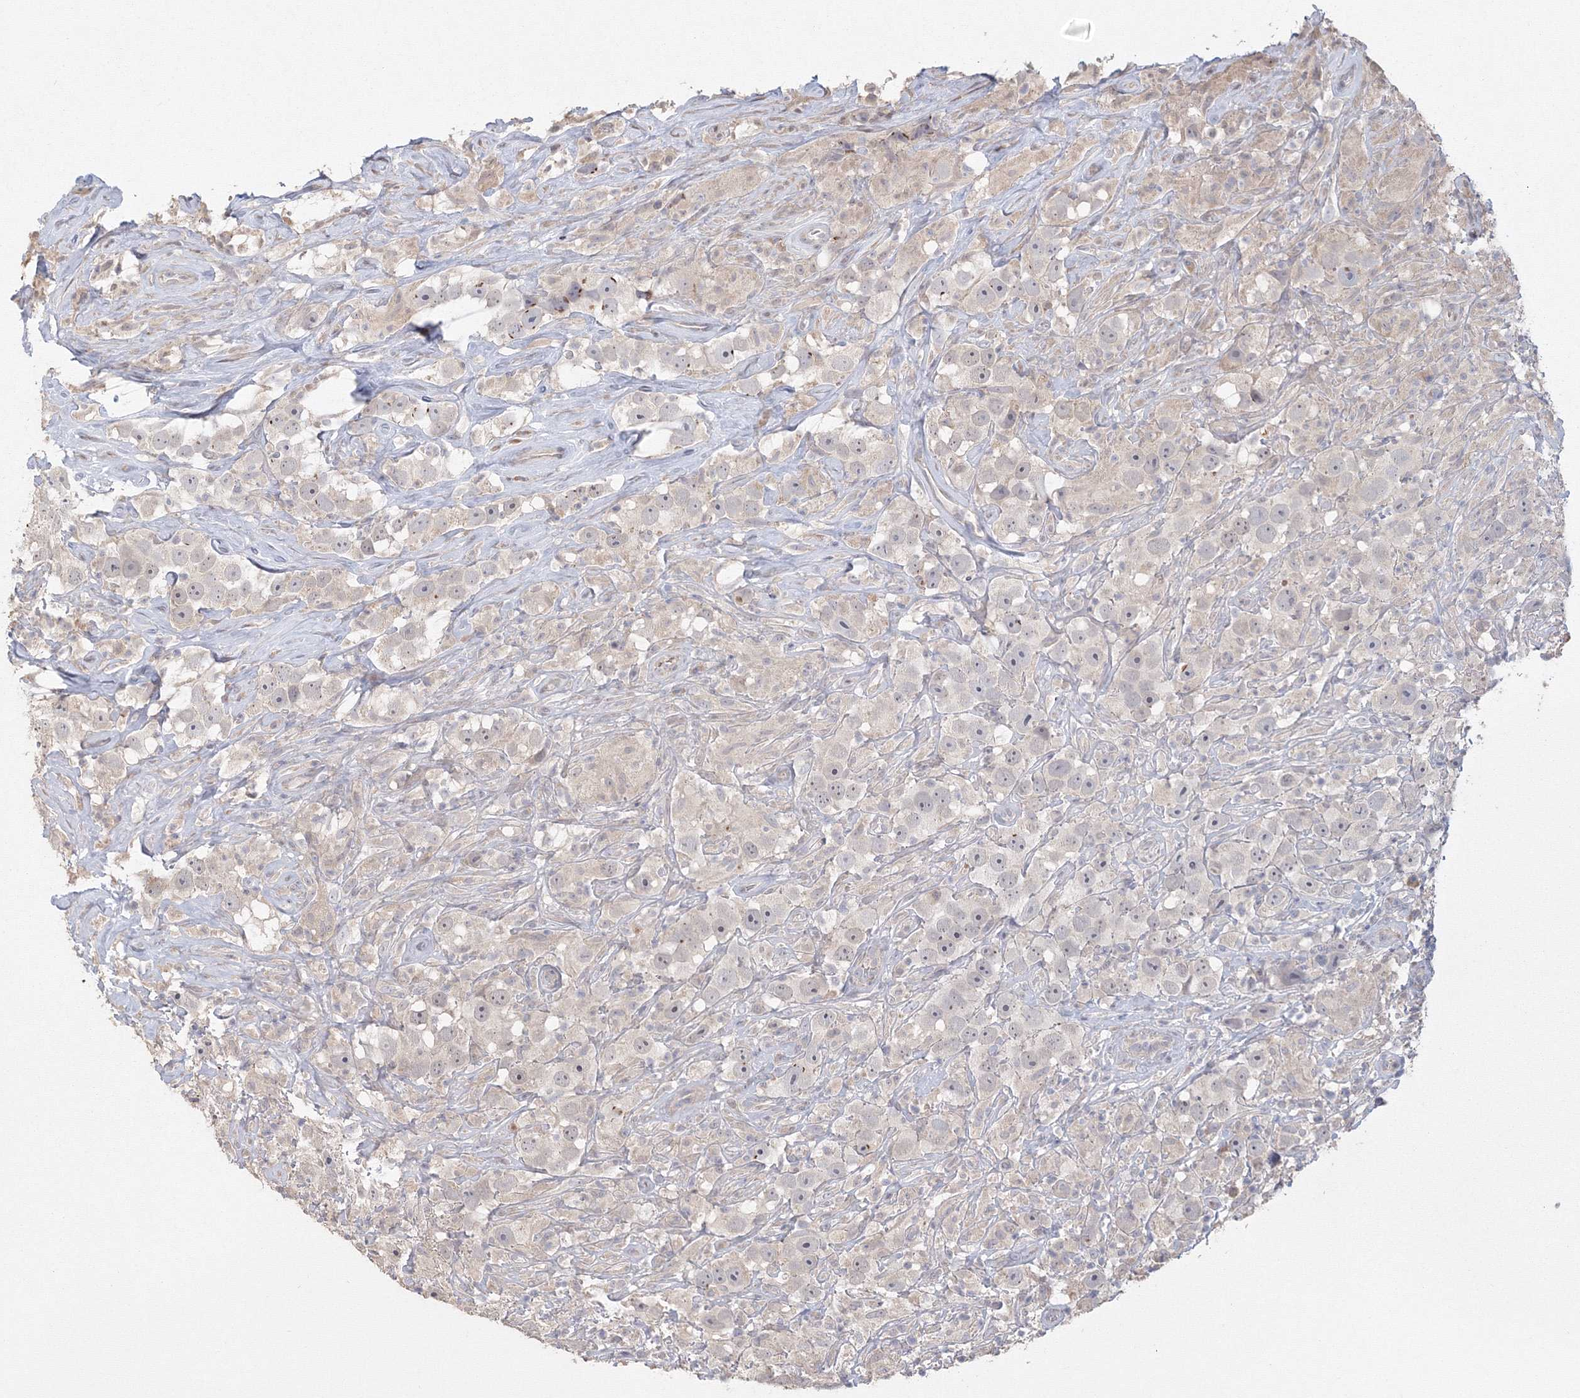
{"staining": {"intensity": "negative", "quantity": "none", "location": "none"}, "tissue": "testis cancer", "cell_type": "Tumor cells", "image_type": "cancer", "snomed": [{"axis": "morphology", "description": "Seminoma, NOS"}, {"axis": "topography", "description": "Testis"}], "caption": "This is a histopathology image of immunohistochemistry staining of seminoma (testis), which shows no staining in tumor cells.", "gene": "TACC2", "patient": {"sex": "male", "age": 49}}